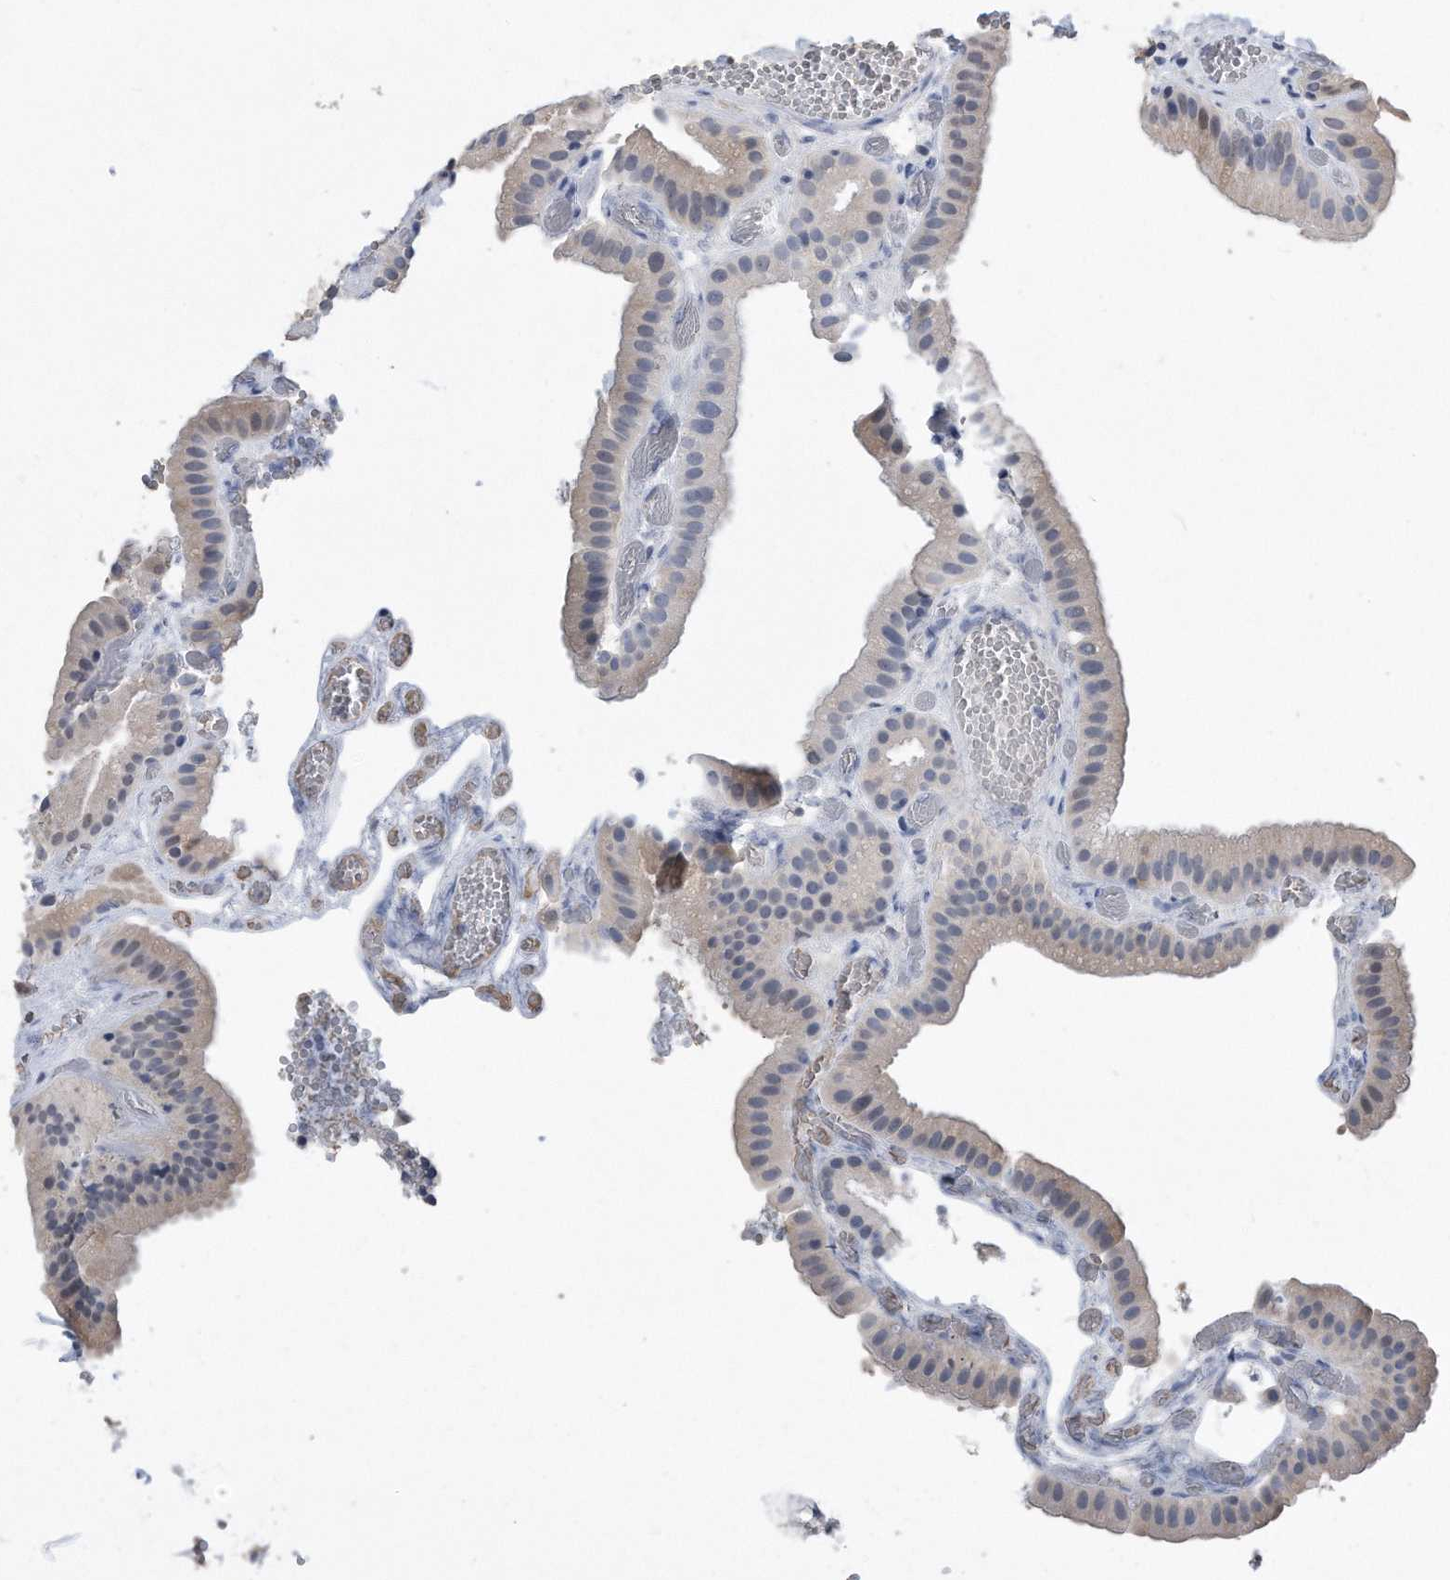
{"staining": {"intensity": "weak", "quantity": "25%-75%", "location": "cytoplasmic/membranous,nuclear"}, "tissue": "gallbladder", "cell_type": "Glandular cells", "image_type": "normal", "snomed": [{"axis": "morphology", "description": "Normal tissue, NOS"}, {"axis": "topography", "description": "Gallbladder"}], "caption": "Gallbladder stained for a protein (brown) exhibits weak cytoplasmic/membranous,nuclear positive positivity in approximately 25%-75% of glandular cells.", "gene": "PCNA", "patient": {"sex": "female", "age": 64}}